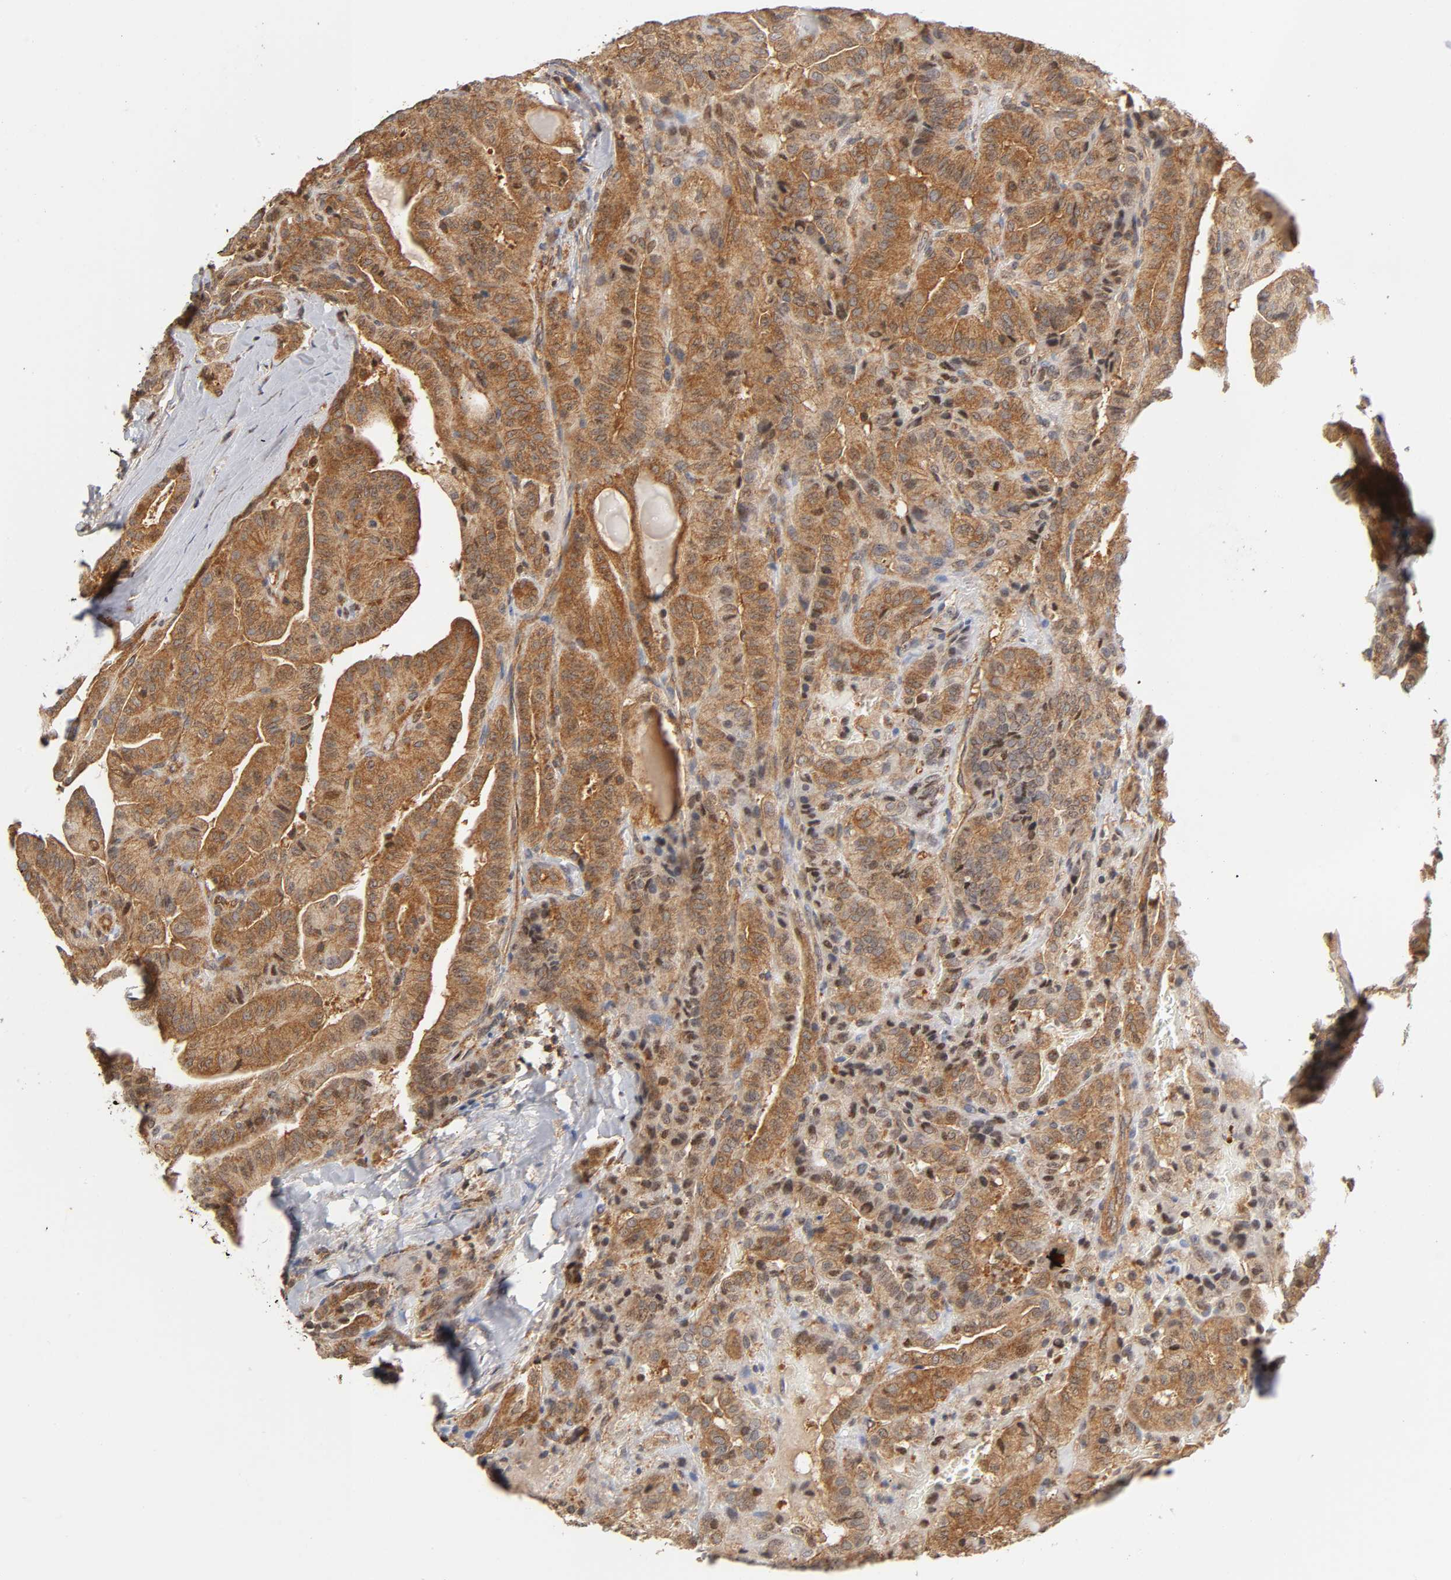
{"staining": {"intensity": "moderate", "quantity": ">75%", "location": "cytoplasmic/membranous"}, "tissue": "thyroid cancer", "cell_type": "Tumor cells", "image_type": "cancer", "snomed": [{"axis": "morphology", "description": "Papillary adenocarcinoma, NOS"}, {"axis": "topography", "description": "Thyroid gland"}], "caption": "Immunohistochemistry micrograph of human thyroid cancer (papillary adenocarcinoma) stained for a protein (brown), which shows medium levels of moderate cytoplasmic/membranous expression in approximately >75% of tumor cells.", "gene": "PAFAH1B1", "patient": {"sex": "male", "age": 77}}